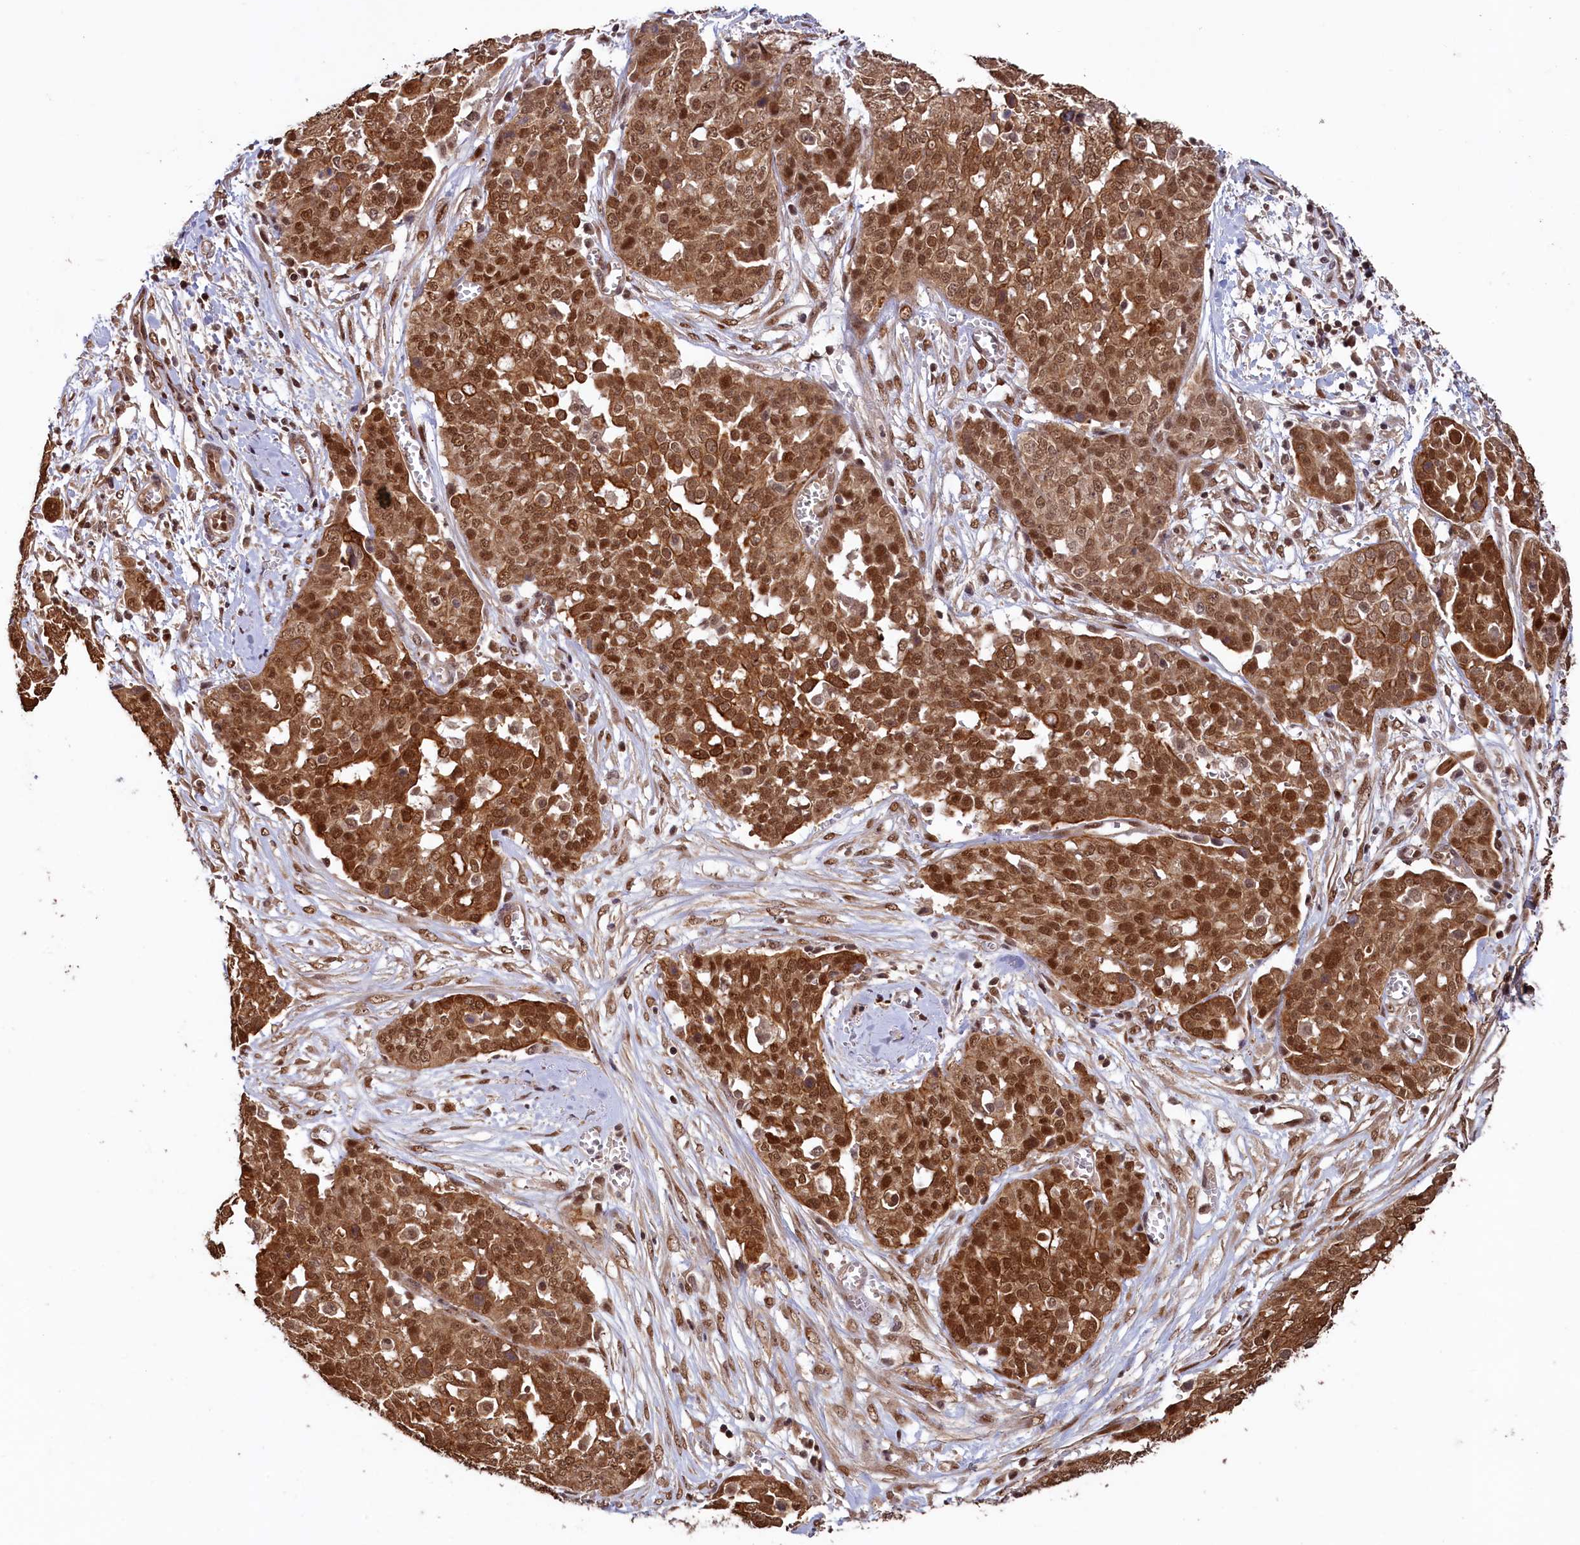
{"staining": {"intensity": "strong", "quantity": ">75%", "location": "cytoplasmic/membranous,nuclear"}, "tissue": "ovarian cancer", "cell_type": "Tumor cells", "image_type": "cancer", "snomed": [{"axis": "morphology", "description": "Cystadenocarcinoma, serous, NOS"}, {"axis": "topography", "description": "Soft tissue"}, {"axis": "topography", "description": "Ovary"}], "caption": "Tumor cells reveal strong cytoplasmic/membranous and nuclear staining in about >75% of cells in ovarian cancer (serous cystadenocarcinoma). Using DAB (3,3'-diaminobenzidine) (brown) and hematoxylin (blue) stains, captured at high magnification using brightfield microscopy.", "gene": "NAE1", "patient": {"sex": "female", "age": 57}}